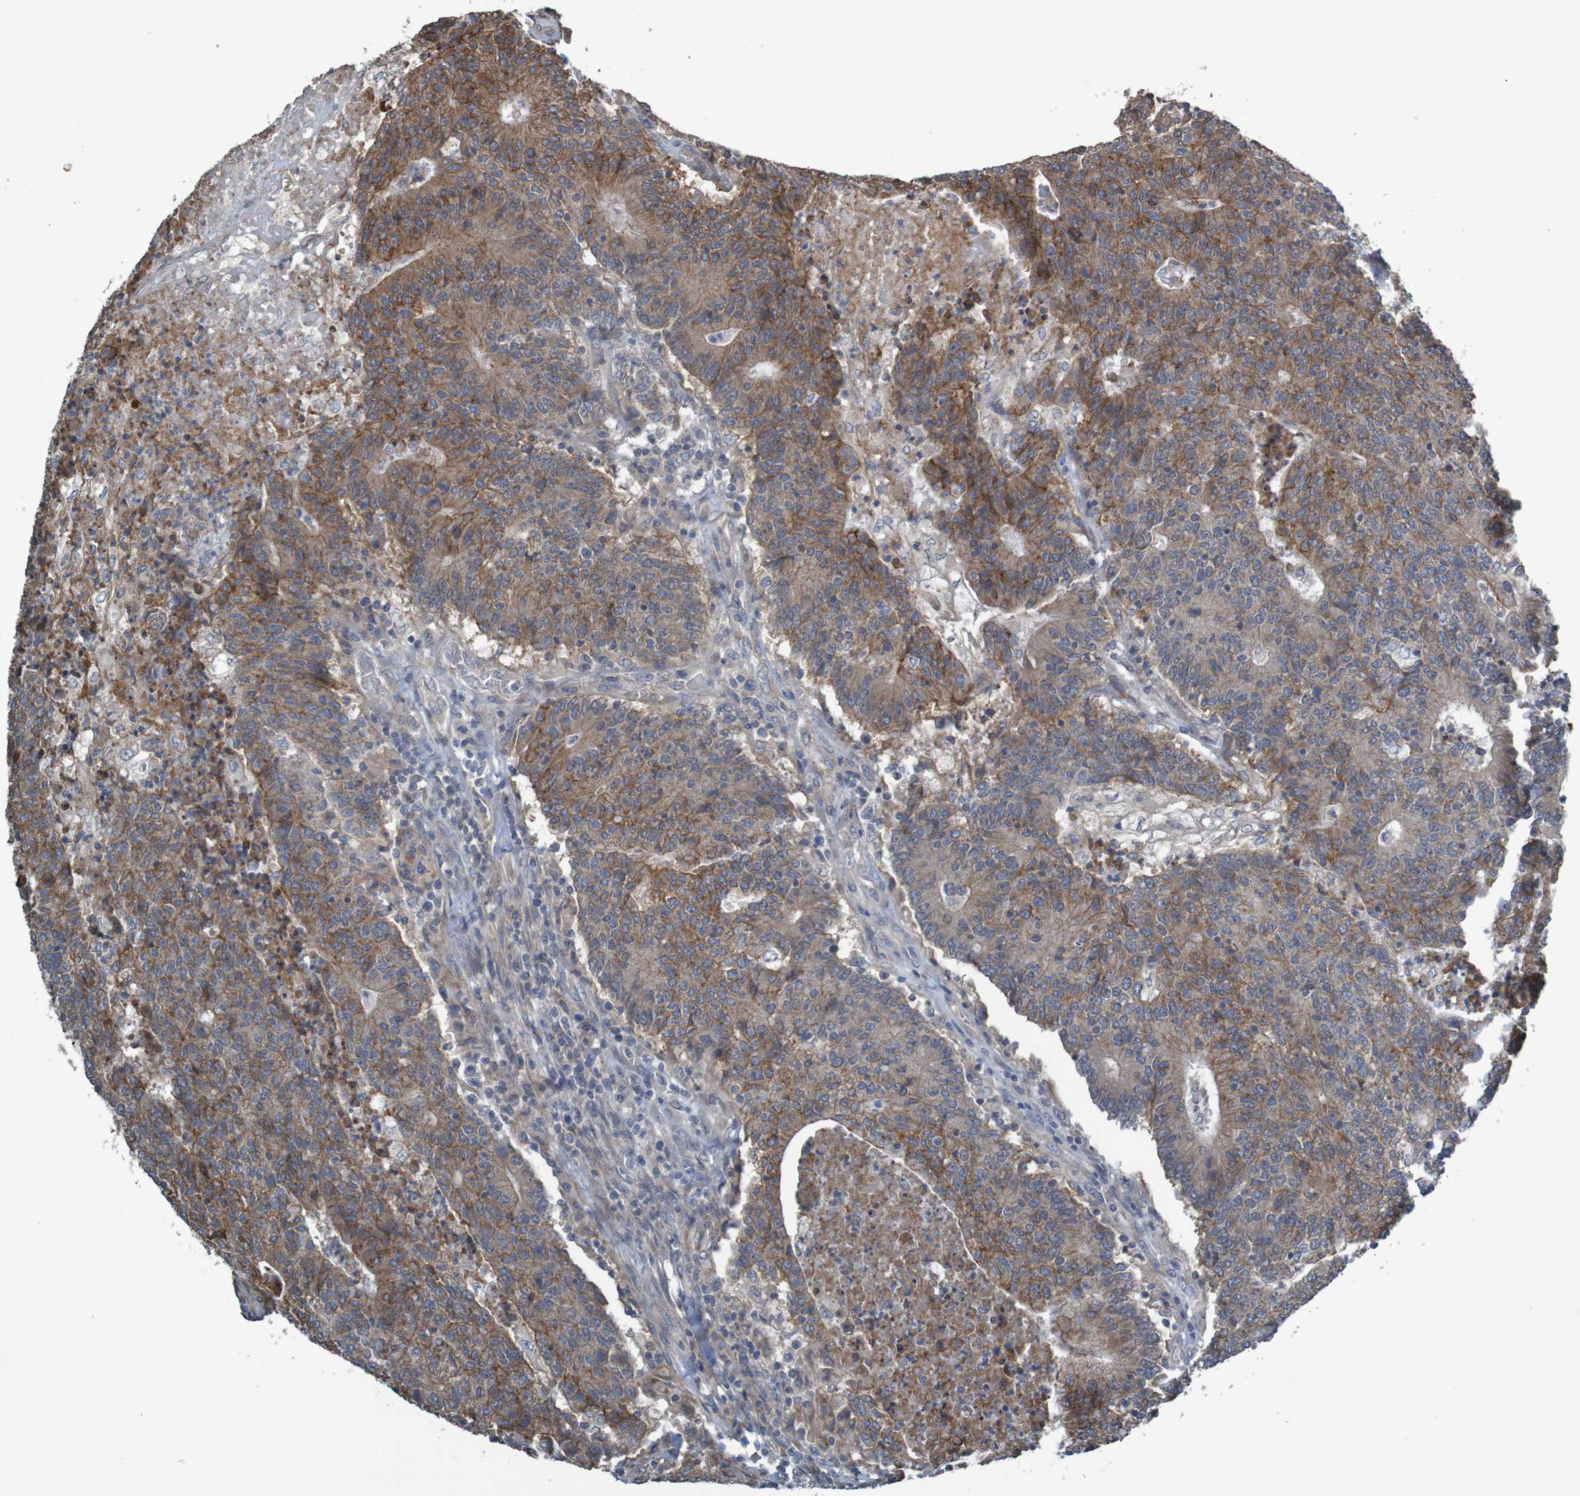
{"staining": {"intensity": "moderate", "quantity": ">75%", "location": "cytoplasmic/membranous"}, "tissue": "colorectal cancer", "cell_type": "Tumor cells", "image_type": "cancer", "snomed": [{"axis": "morphology", "description": "Normal tissue, NOS"}, {"axis": "morphology", "description": "Adenocarcinoma, NOS"}, {"axis": "topography", "description": "Colon"}], "caption": "A brown stain shows moderate cytoplasmic/membranous staining of a protein in colorectal adenocarcinoma tumor cells.", "gene": "B3GAT2", "patient": {"sex": "female", "age": 75}}